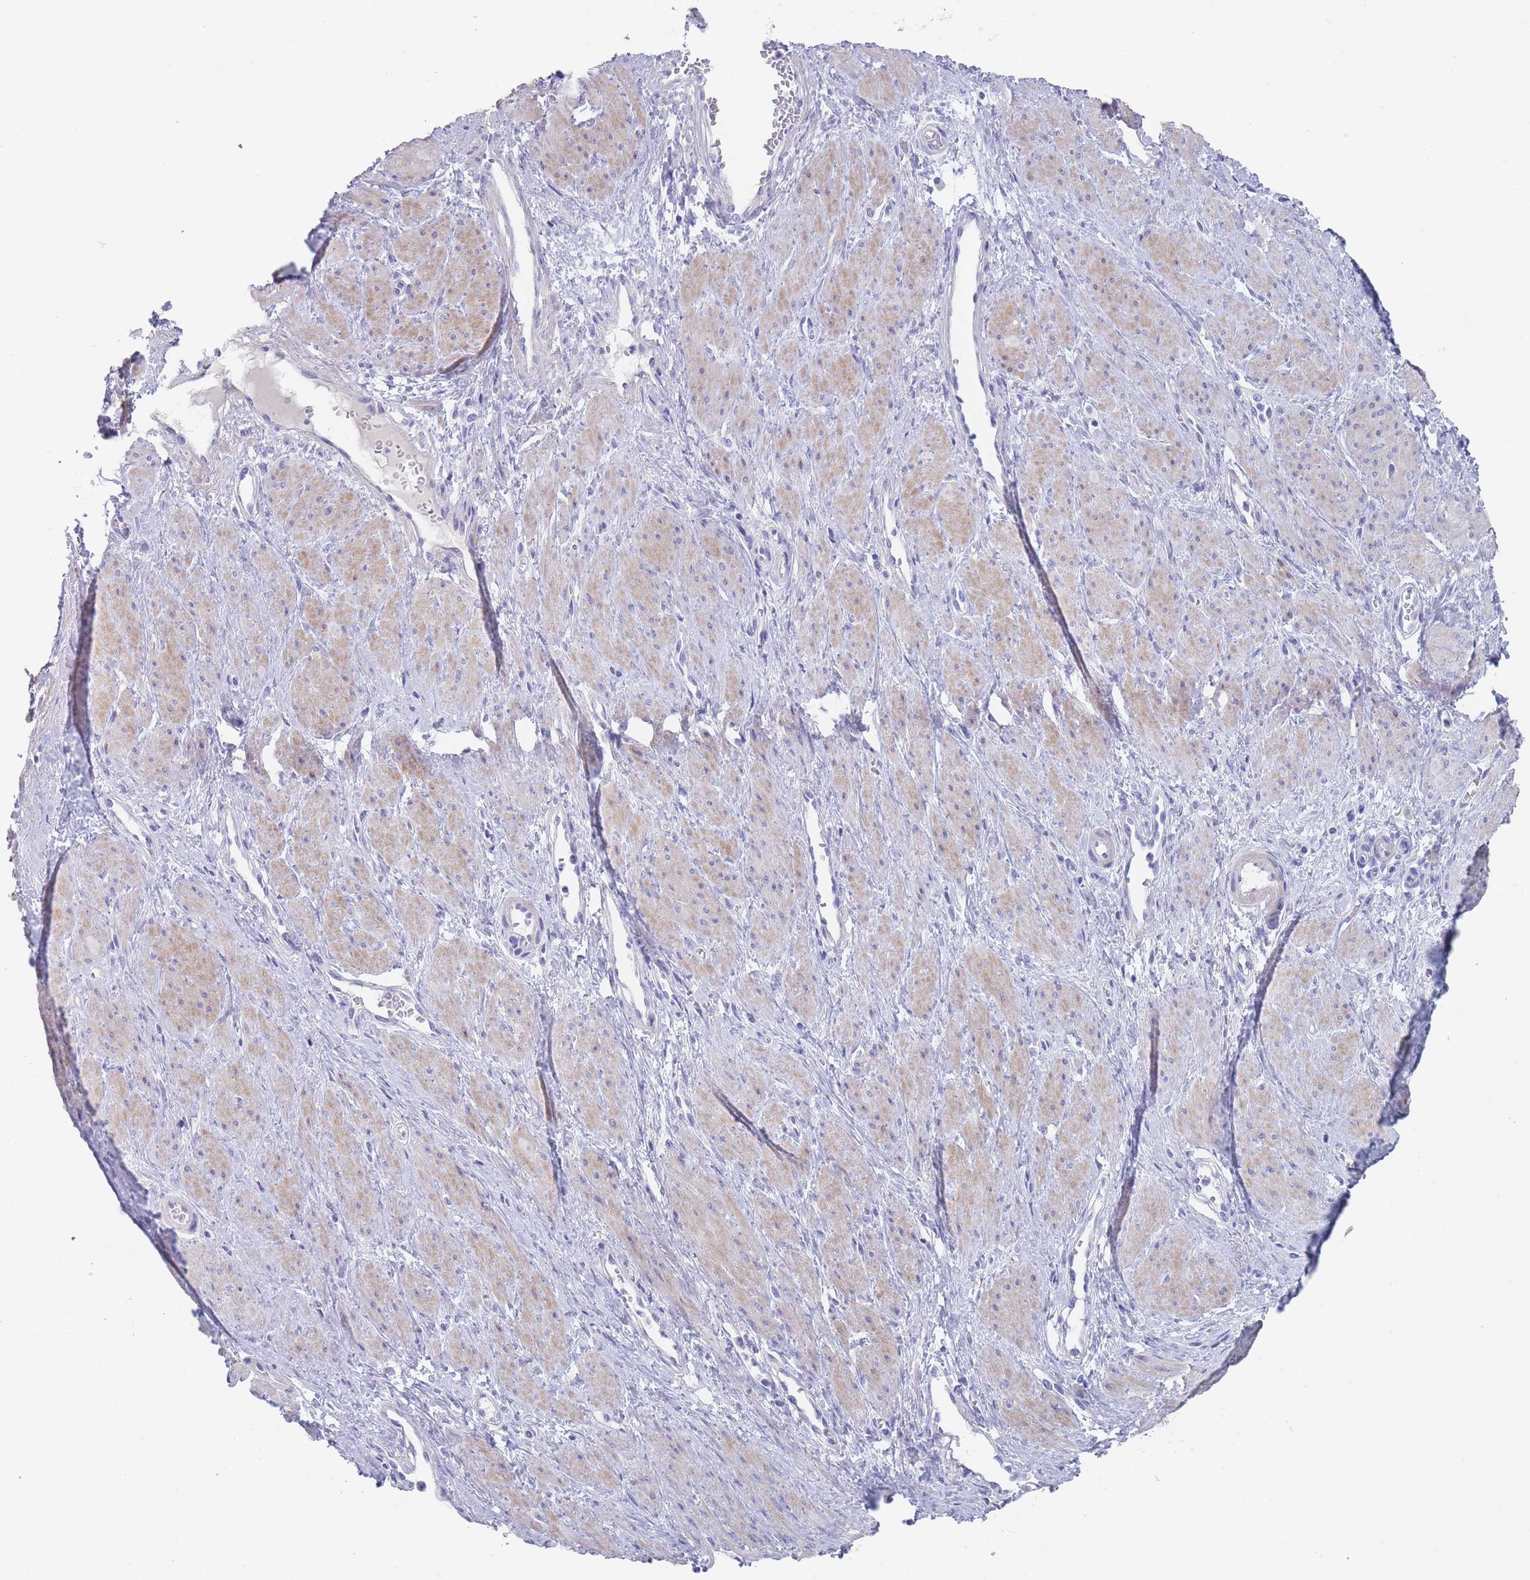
{"staining": {"intensity": "weak", "quantity": "25%-75%", "location": "cytoplasmic/membranous"}, "tissue": "smooth muscle", "cell_type": "Smooth muscle cells", "image_type": "normal", "snomed": [{"axis": "morphology", "description": "Normal tissue, NOS"}, {"axis": "topography", "description": "Smooth muscle"}, {"axis": "topography", "description": "Uterus"}], "caption": "Brown immunohistochemical staining in benign human smooth muscle reveals weak cytoplasmic/membranous positivity in about 25%-75% of smooth muscle cells. (DAB = brown stain, brightfield microscopy at high magnification).", "gene": "SCCPDH", "patient": {"sex": "female", "age": 39}}